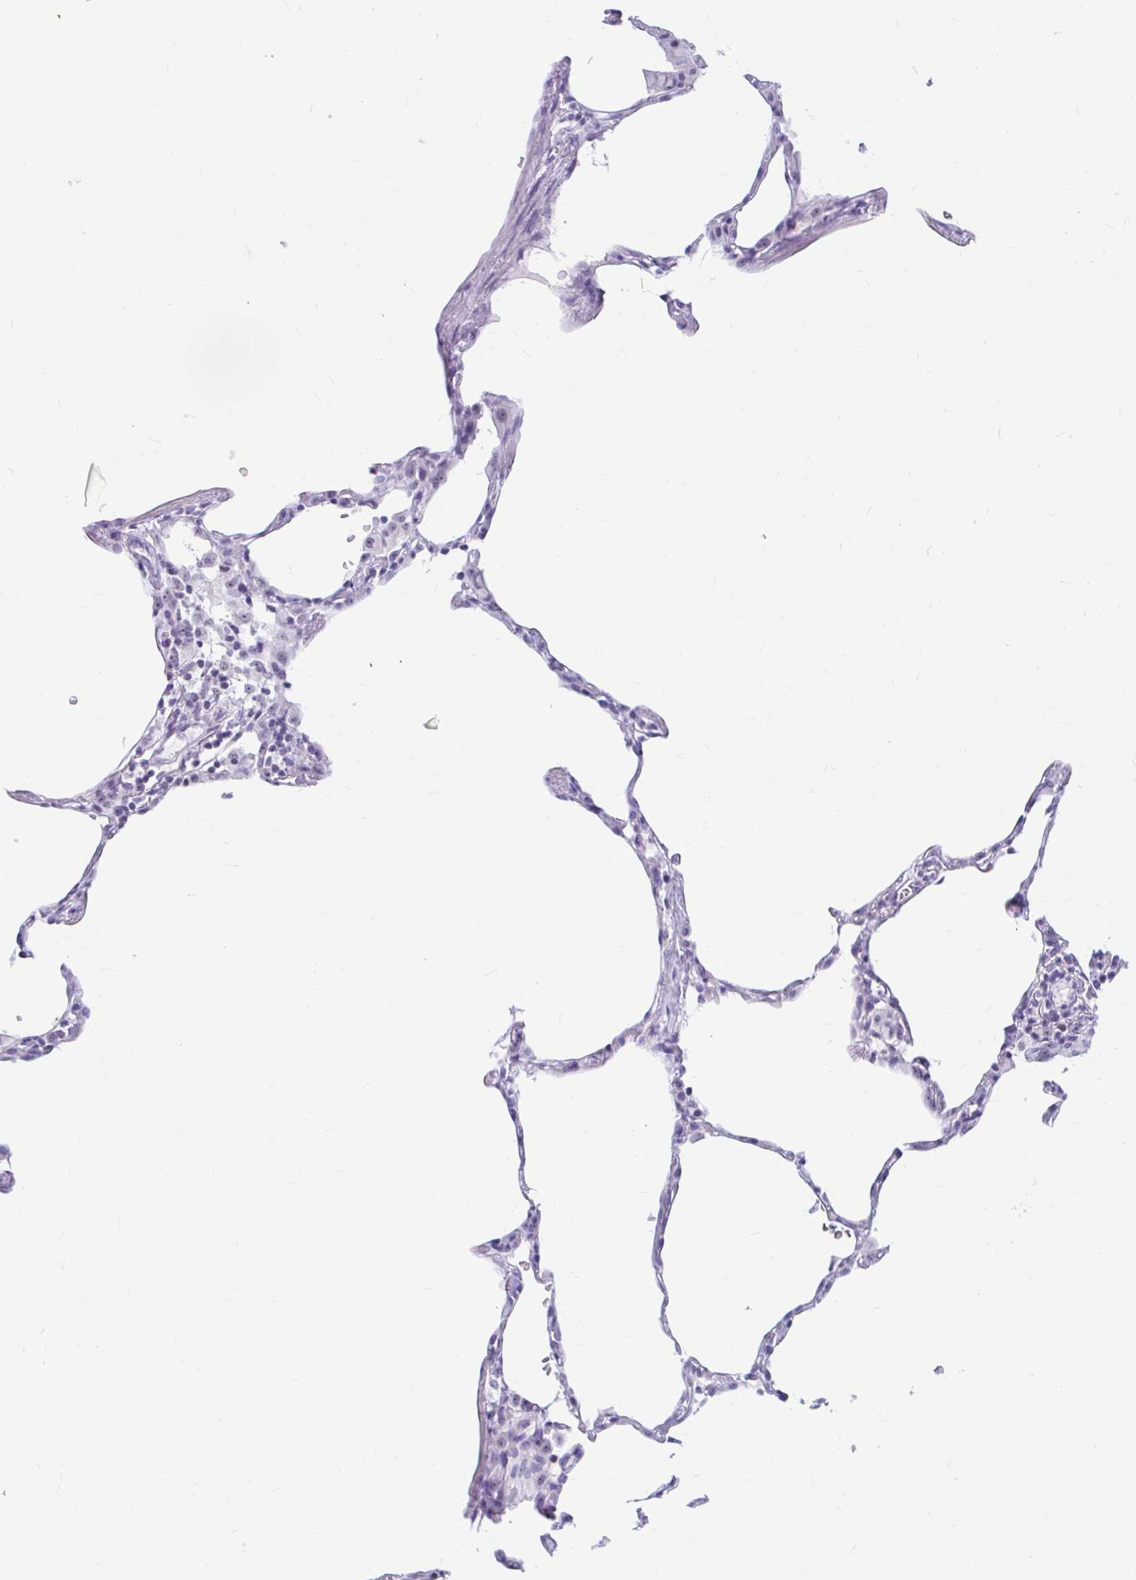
{"staining": {"intensity": "negative", "quantity": "none", "location": "none"}, "tissue": "lung", "cell_type": "Alveolar cells", "image_type": "normal", "snomed": [{"axis": "morphology", "description": "Normal tissue, NOS"}, {"axis": "topography", "description": "Lung"}], "caption": "There is no significant staining in alveolar cells of lung. (Stains: DAB (3,3'-diaminobenzidine) immunohistochemistry (IHC) with hematoxylin counter stain, Microscopy: brightfield microscopy at high magnification).", "gene": "FTSJ3", "patient": {"sex": "female", "age": 57}}